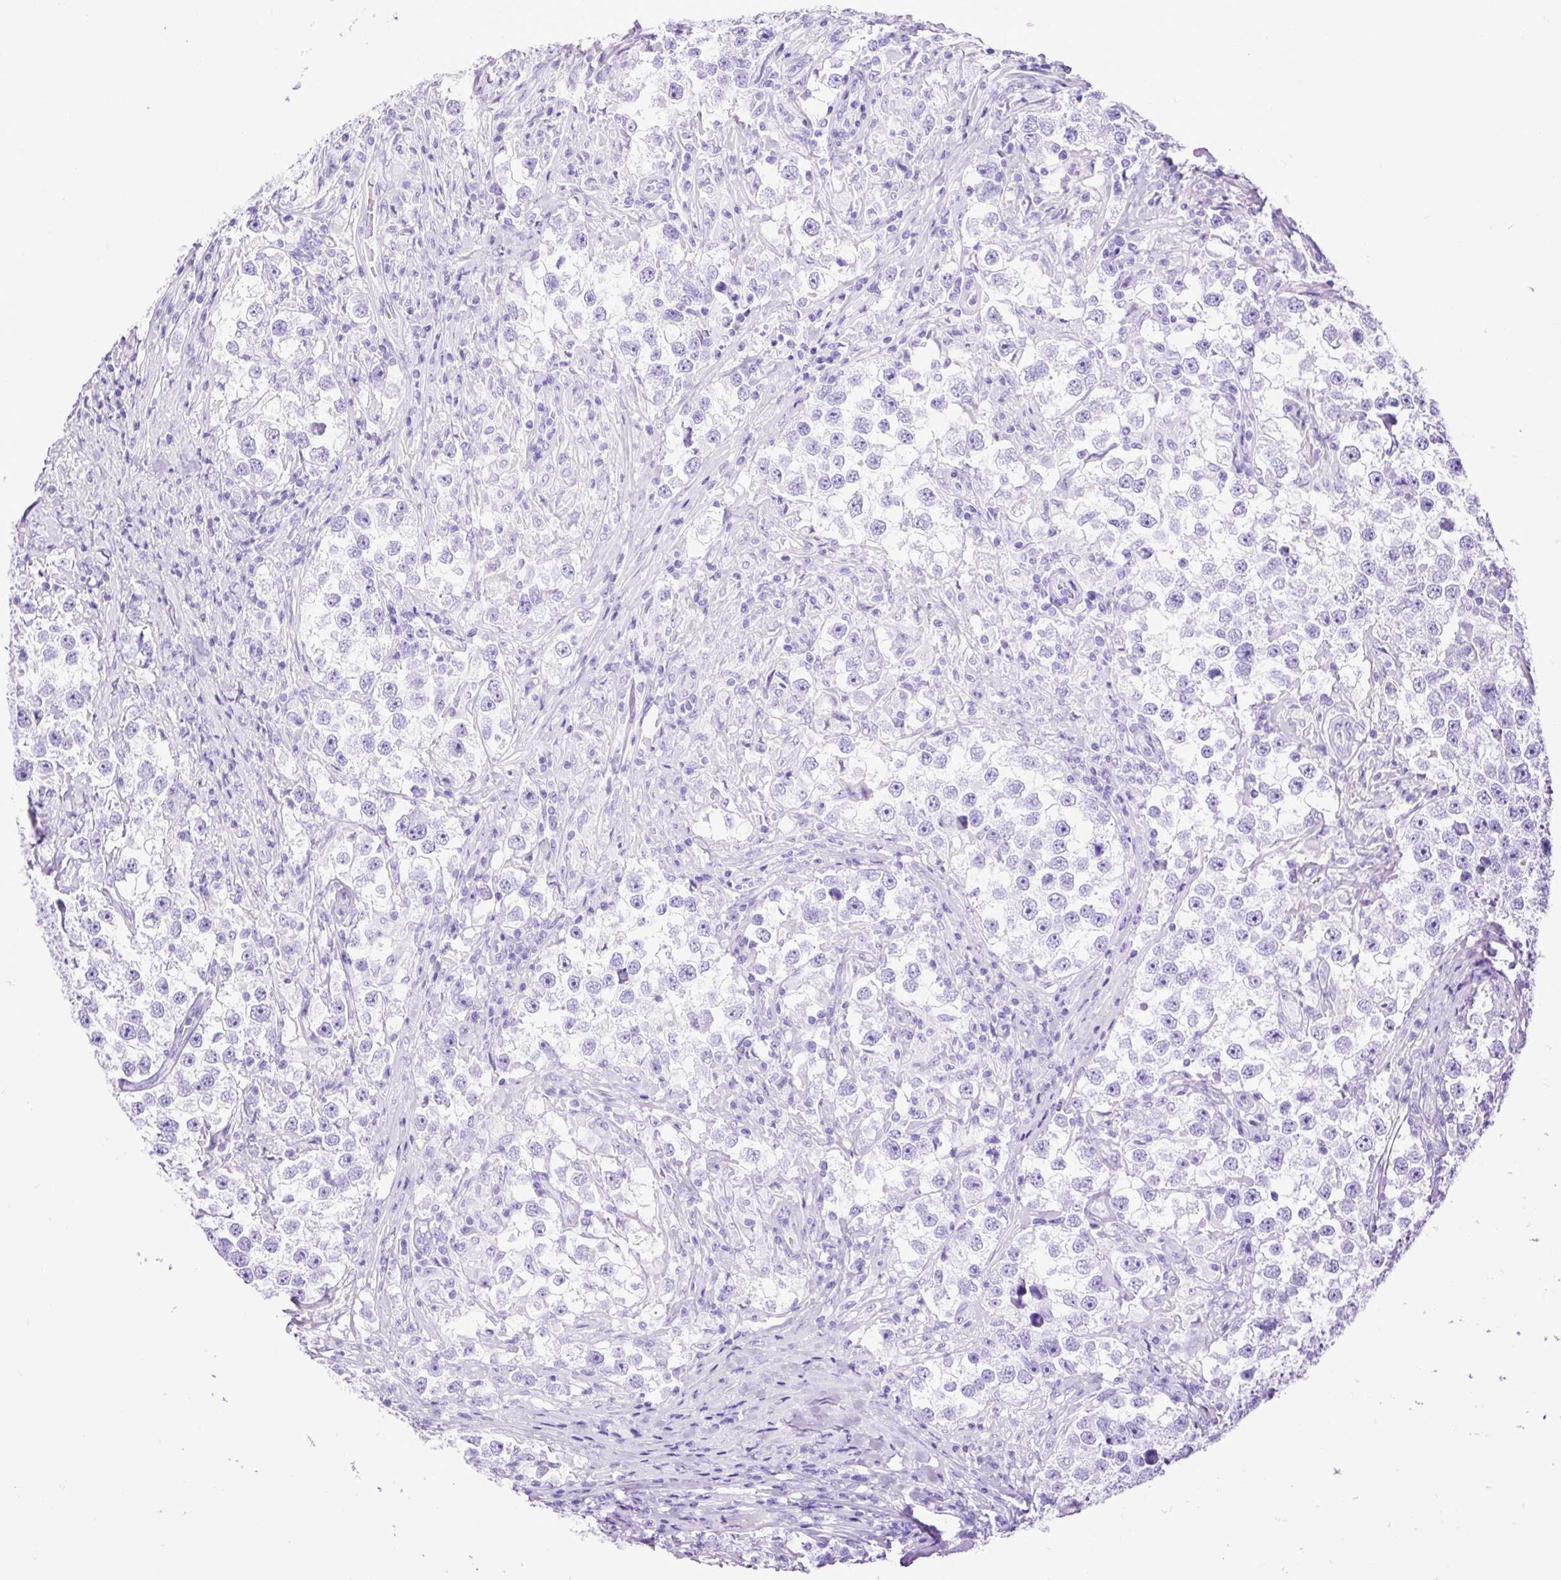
{"staining": {"intensity": "negative", "quantity": "none", "location": "none"}, "tissue": "testis cancer", "cell_type": "Tumor cells", "image_type": "cancer", "snomed": [{"axis": "morphology", "description": "Seminoma, NOS"}, {"axis": "topography", "description": "Testis"}], "caption": "Immunohistochemical staining of human testis cancer reveals no significant expression in tumor cells.", "gene": "CEL", "patient": {"sex": "male", "age": 46}}